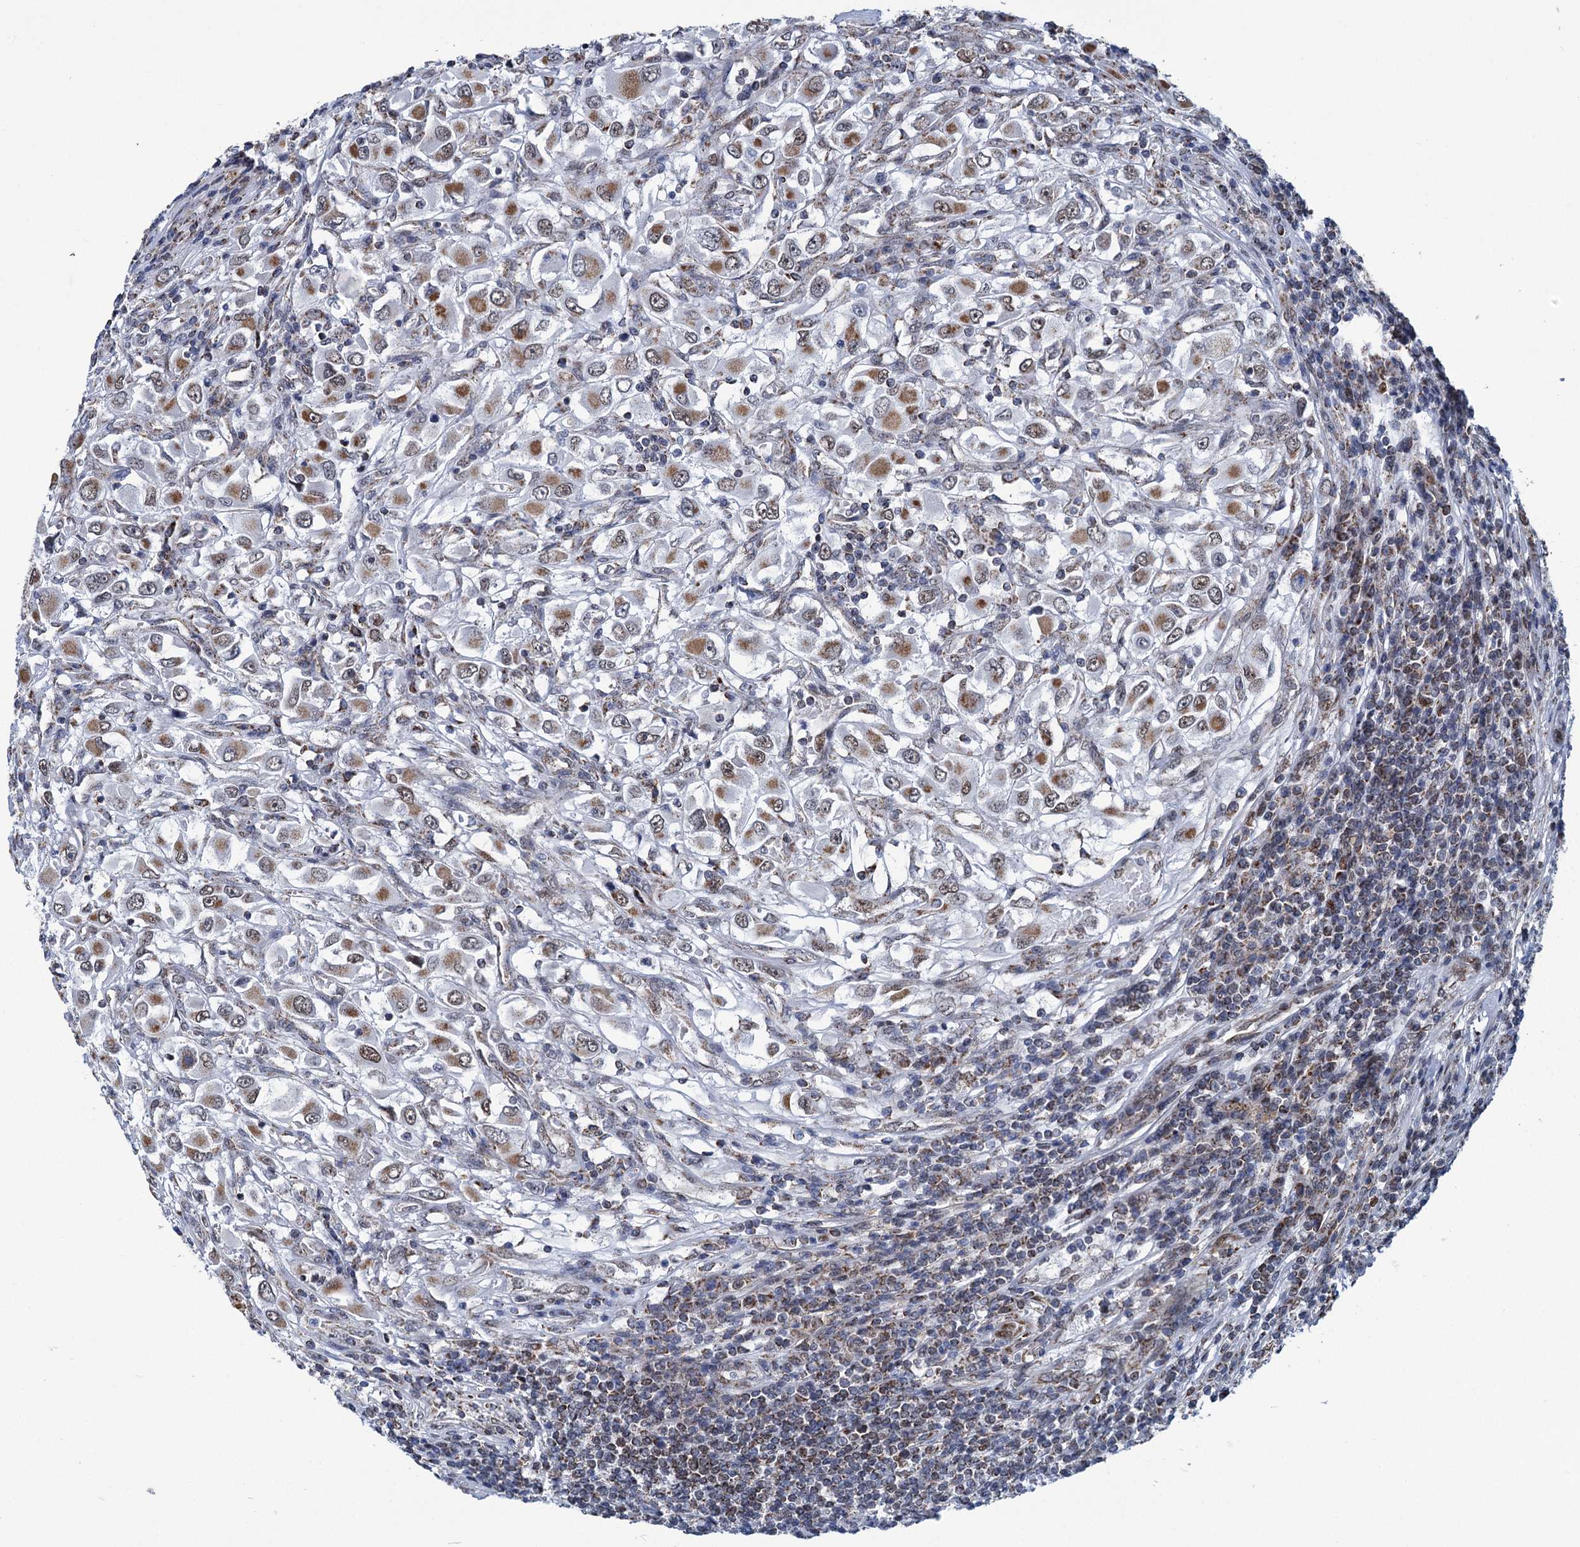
{"staining": {"intensity": "moderate", "quantity": ">75%", "location": "cytoplasmic/membranous,nuclear"}, "tissue": "renal cancer", "cell_type": "Tumor cells", "image_type": "cancer", "snomed": [{"axis": "morphology", "description": "Adenocarcinoma, NOS"}, {"axis": "topography", "description": "Kidney"}], "caption": "Moderate cytoplasmic/membranous and nuclear expression for a protein is present in about >75% of tumor cells of renal cancer using IHC.", "gene": "MORN3", "patient": {"sex": "female", "age": 52}}